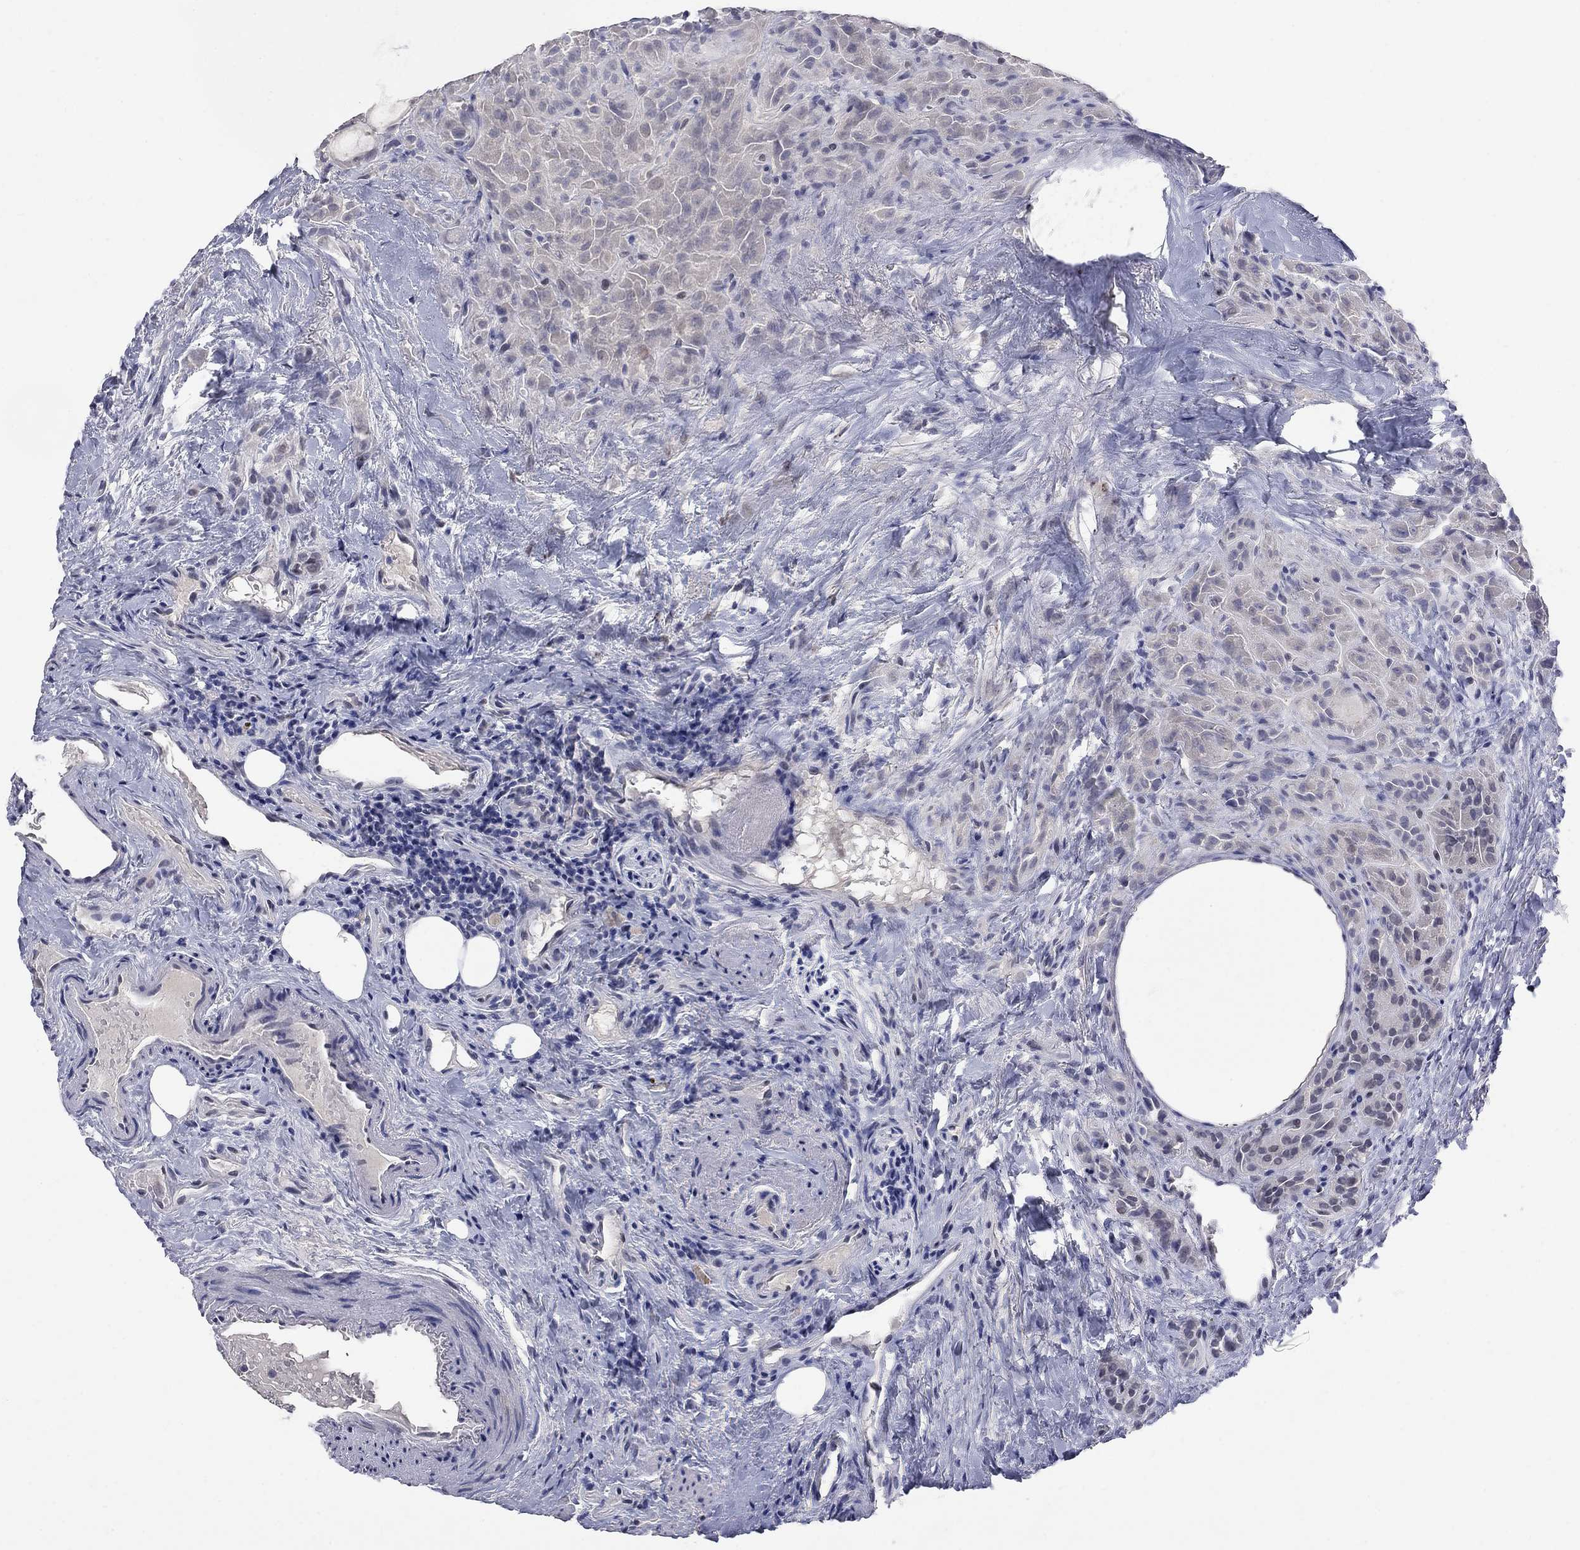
{"staining": {"intensity": "negative", "quantity": "none", "location": "none"}, "tissue": "thyroid cancer", "cell_type": "Tumor cells", "image_type": "cancer", "snomed": [{"axis": "morphology", "description": "Papillary adenocarcinoma, NOS"}, {"axis": "topography", "description": "Thyroid gland"}], "caption": "A micrograph of human thyroid papillary adenocarcinoma is negative for staining in tumor cells.", "gene": "SLC51A", "patient": {"sex": "female", "age": 45}}